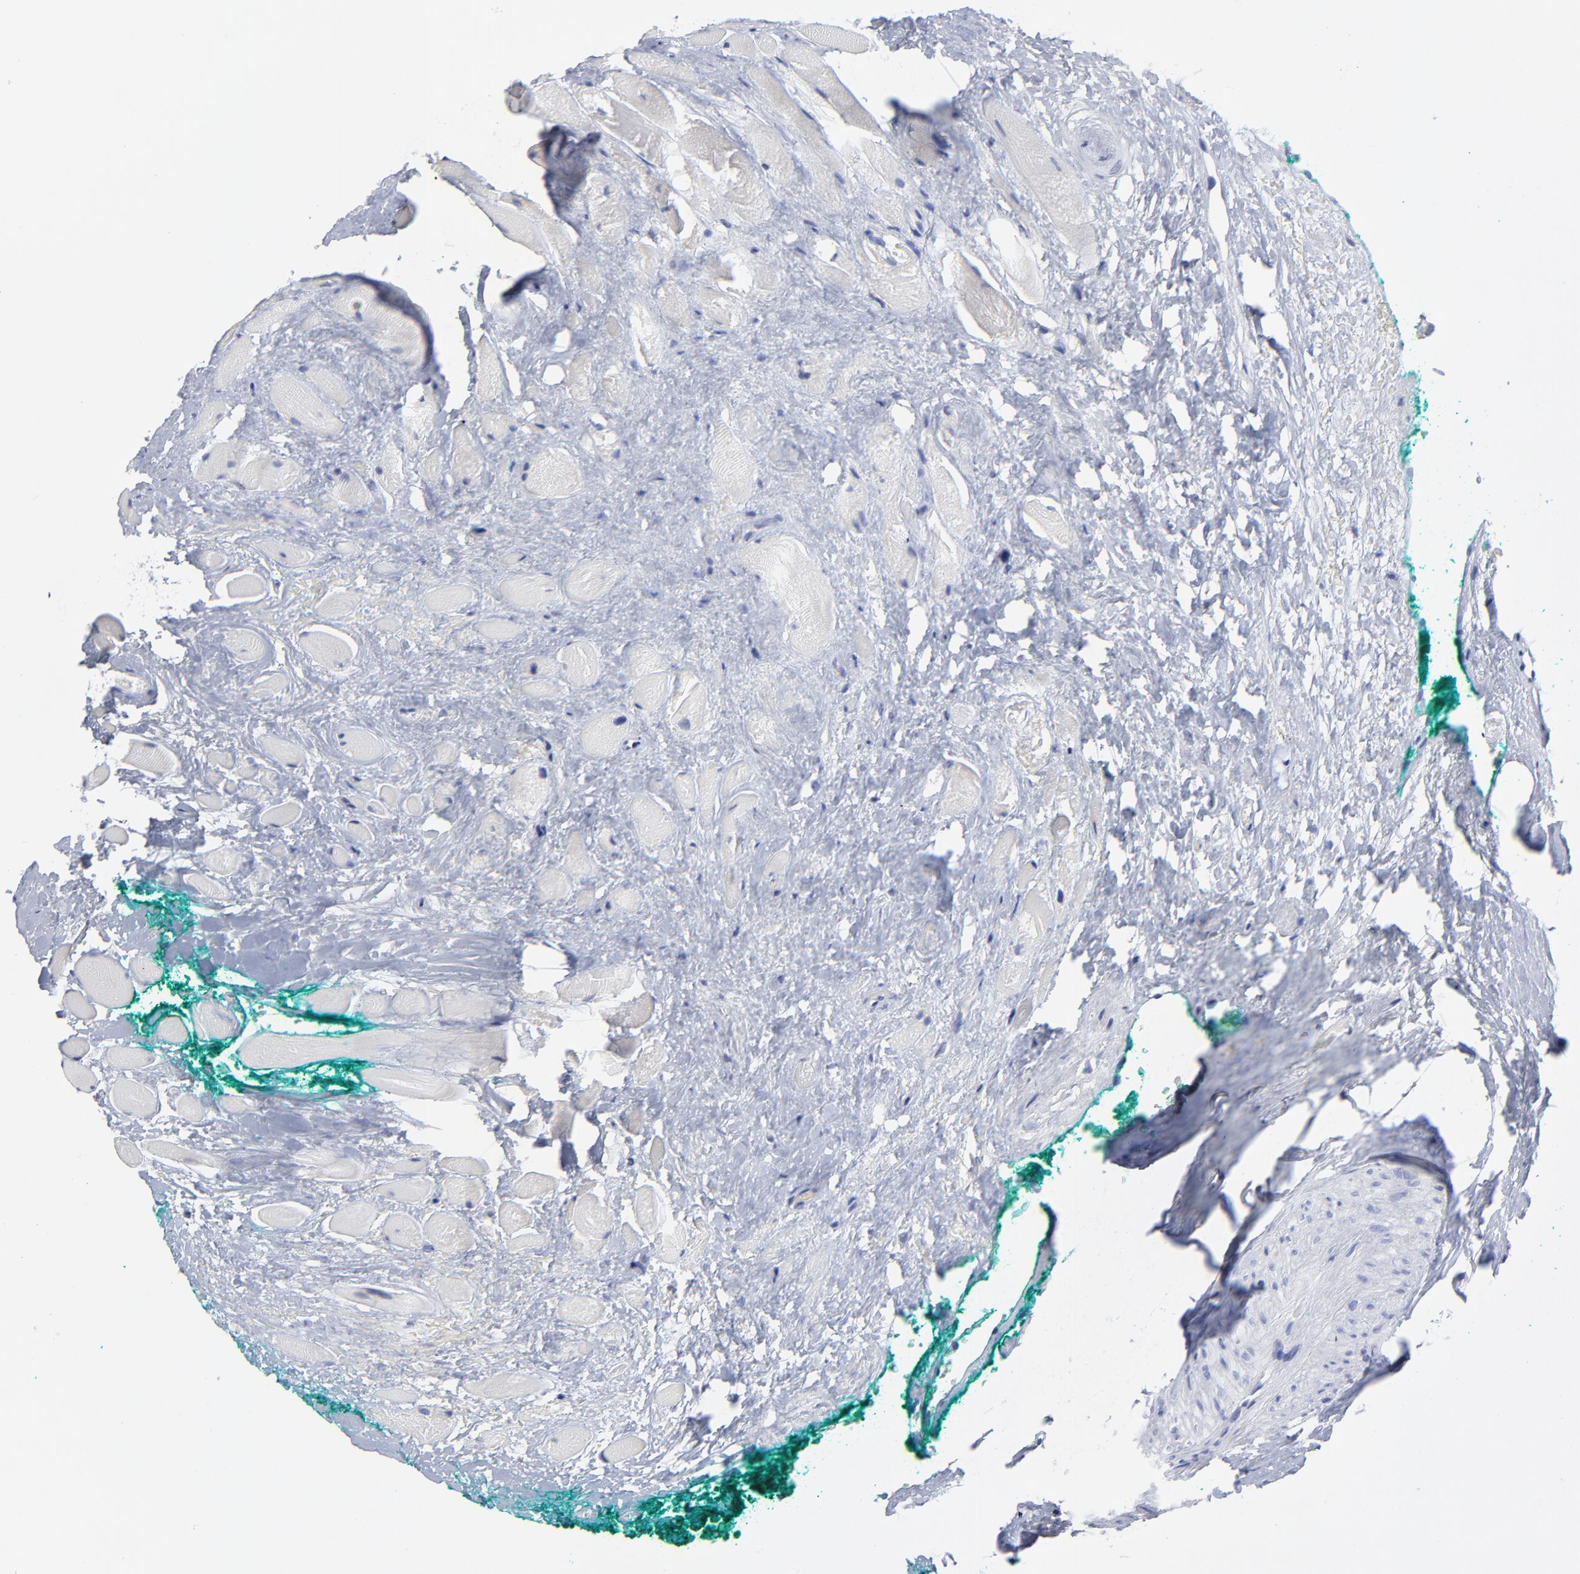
{"staining": {"intensity": "negative", "quantity": "none", "location": "none"}, "tissue": "prostate cancer", "cell_type": "Tumor cells", "image_type": "cancer", "snomed": [{"axis": "morphology", "description": "Adenocarcinoma, Medium grade"}, {"axis": "topography", "description": "Prostate"}], "caption": "This image is of prostate medium-grade adenocarcinoma stained with immunohistochemistry (IHC) to label a protein in brown with the nuclei are counter-stained blue. There is no positivity in tumor cells. (Brightfield microscopy of DAB (3,3'-diaminobenzidine) immunohistochemistry at high magnification).", "gene": "DUSP9", "patient": {"sex": "male", "age": 60}}